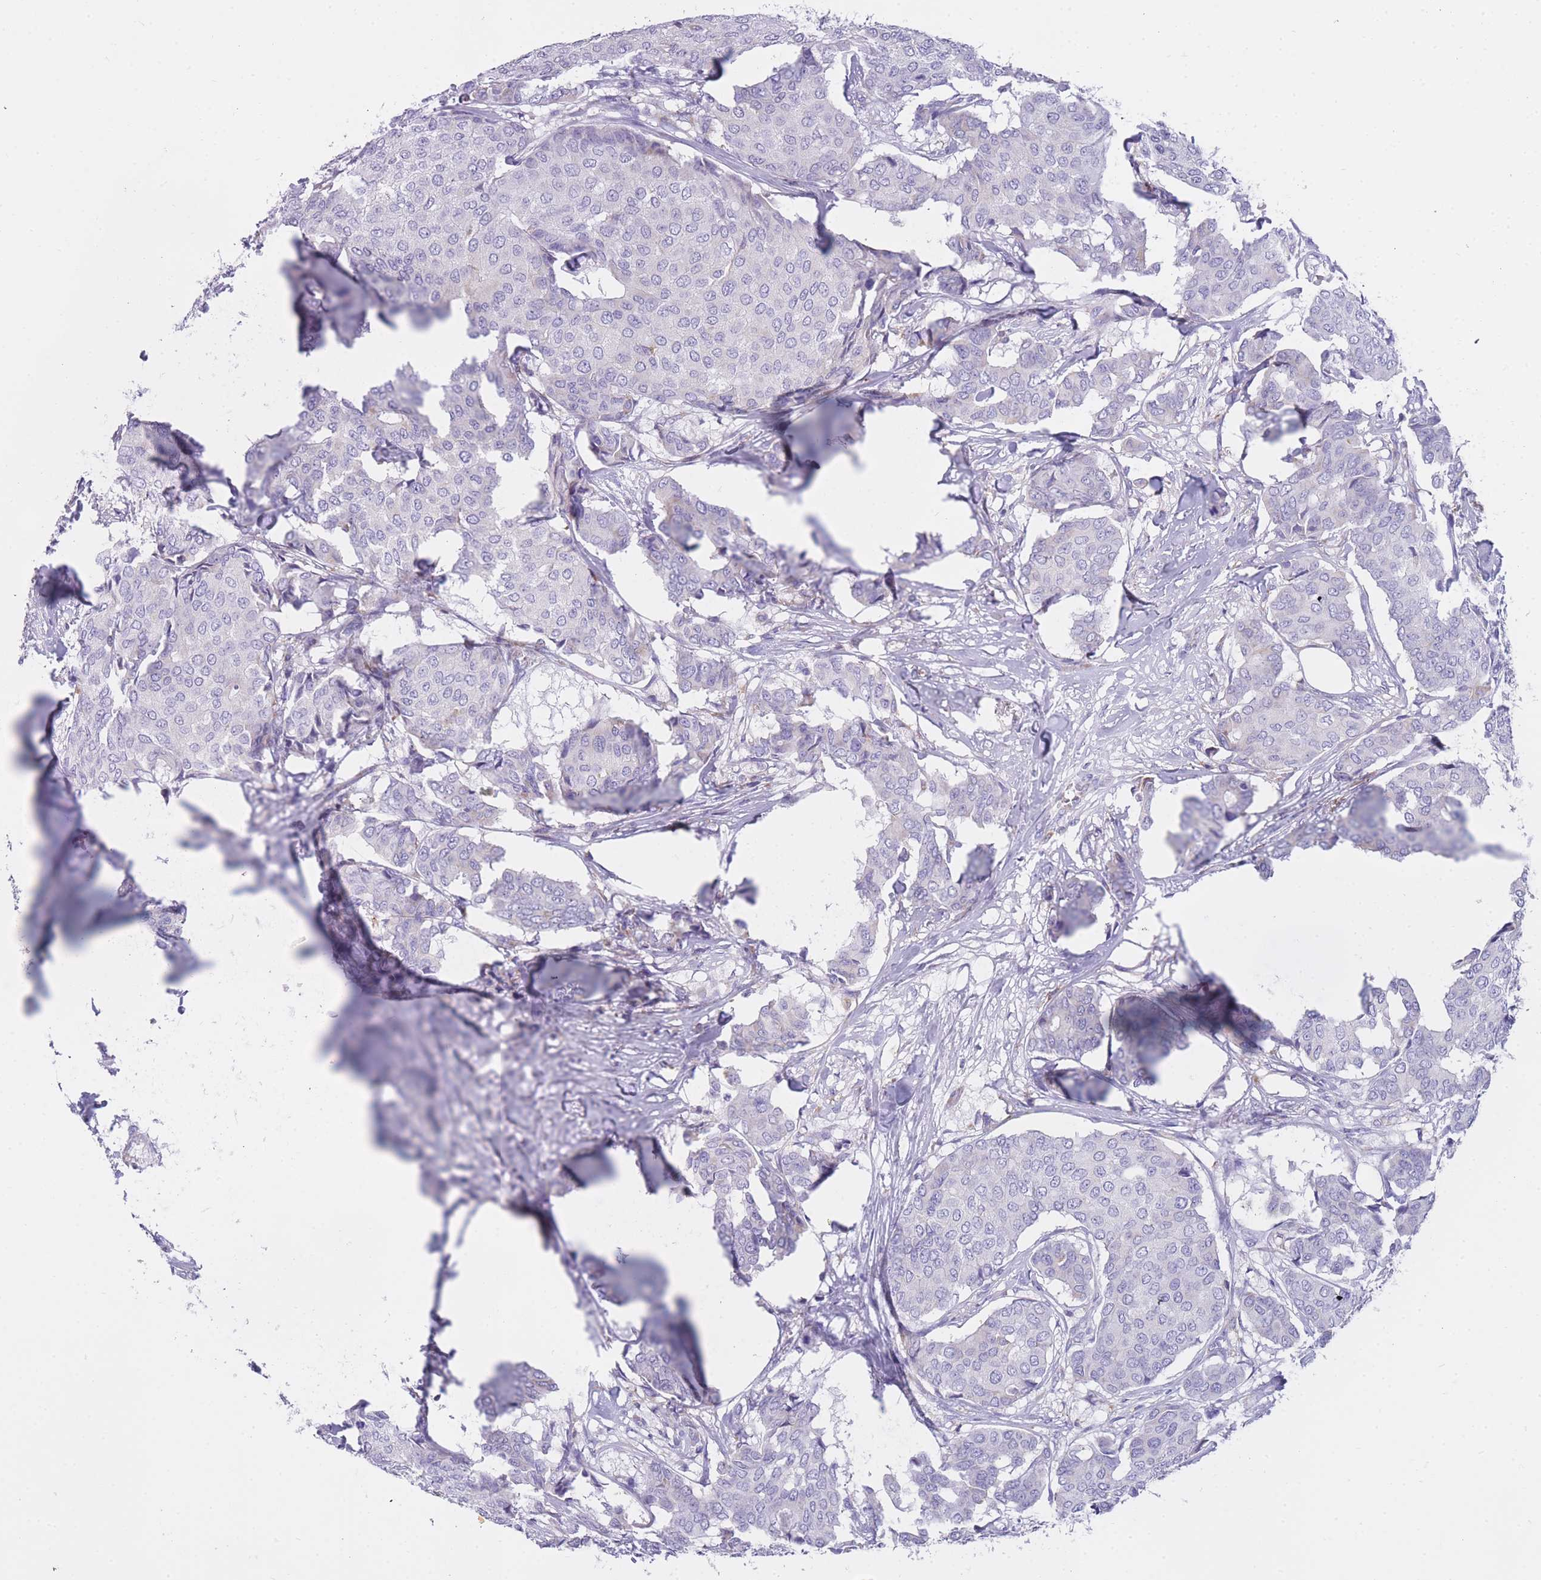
{"staining": {"intensity": "negative", "quantity": "none", "location": "none"}, "tissue": "breast cancer", "cell_type": "Tumor cells", "image_type": "cancer", "snomed": [{"axis": "morphology", "description": "Duct carcinoma"}, {"axis": "topography", "description": "Breast"}], "caption": "This is an IHC micrograph of human breast intraductal carcinoma. There is no staining in tumor cells.", "gene": "ZNF662", "patient": {"sex": "female", "age": 75}}